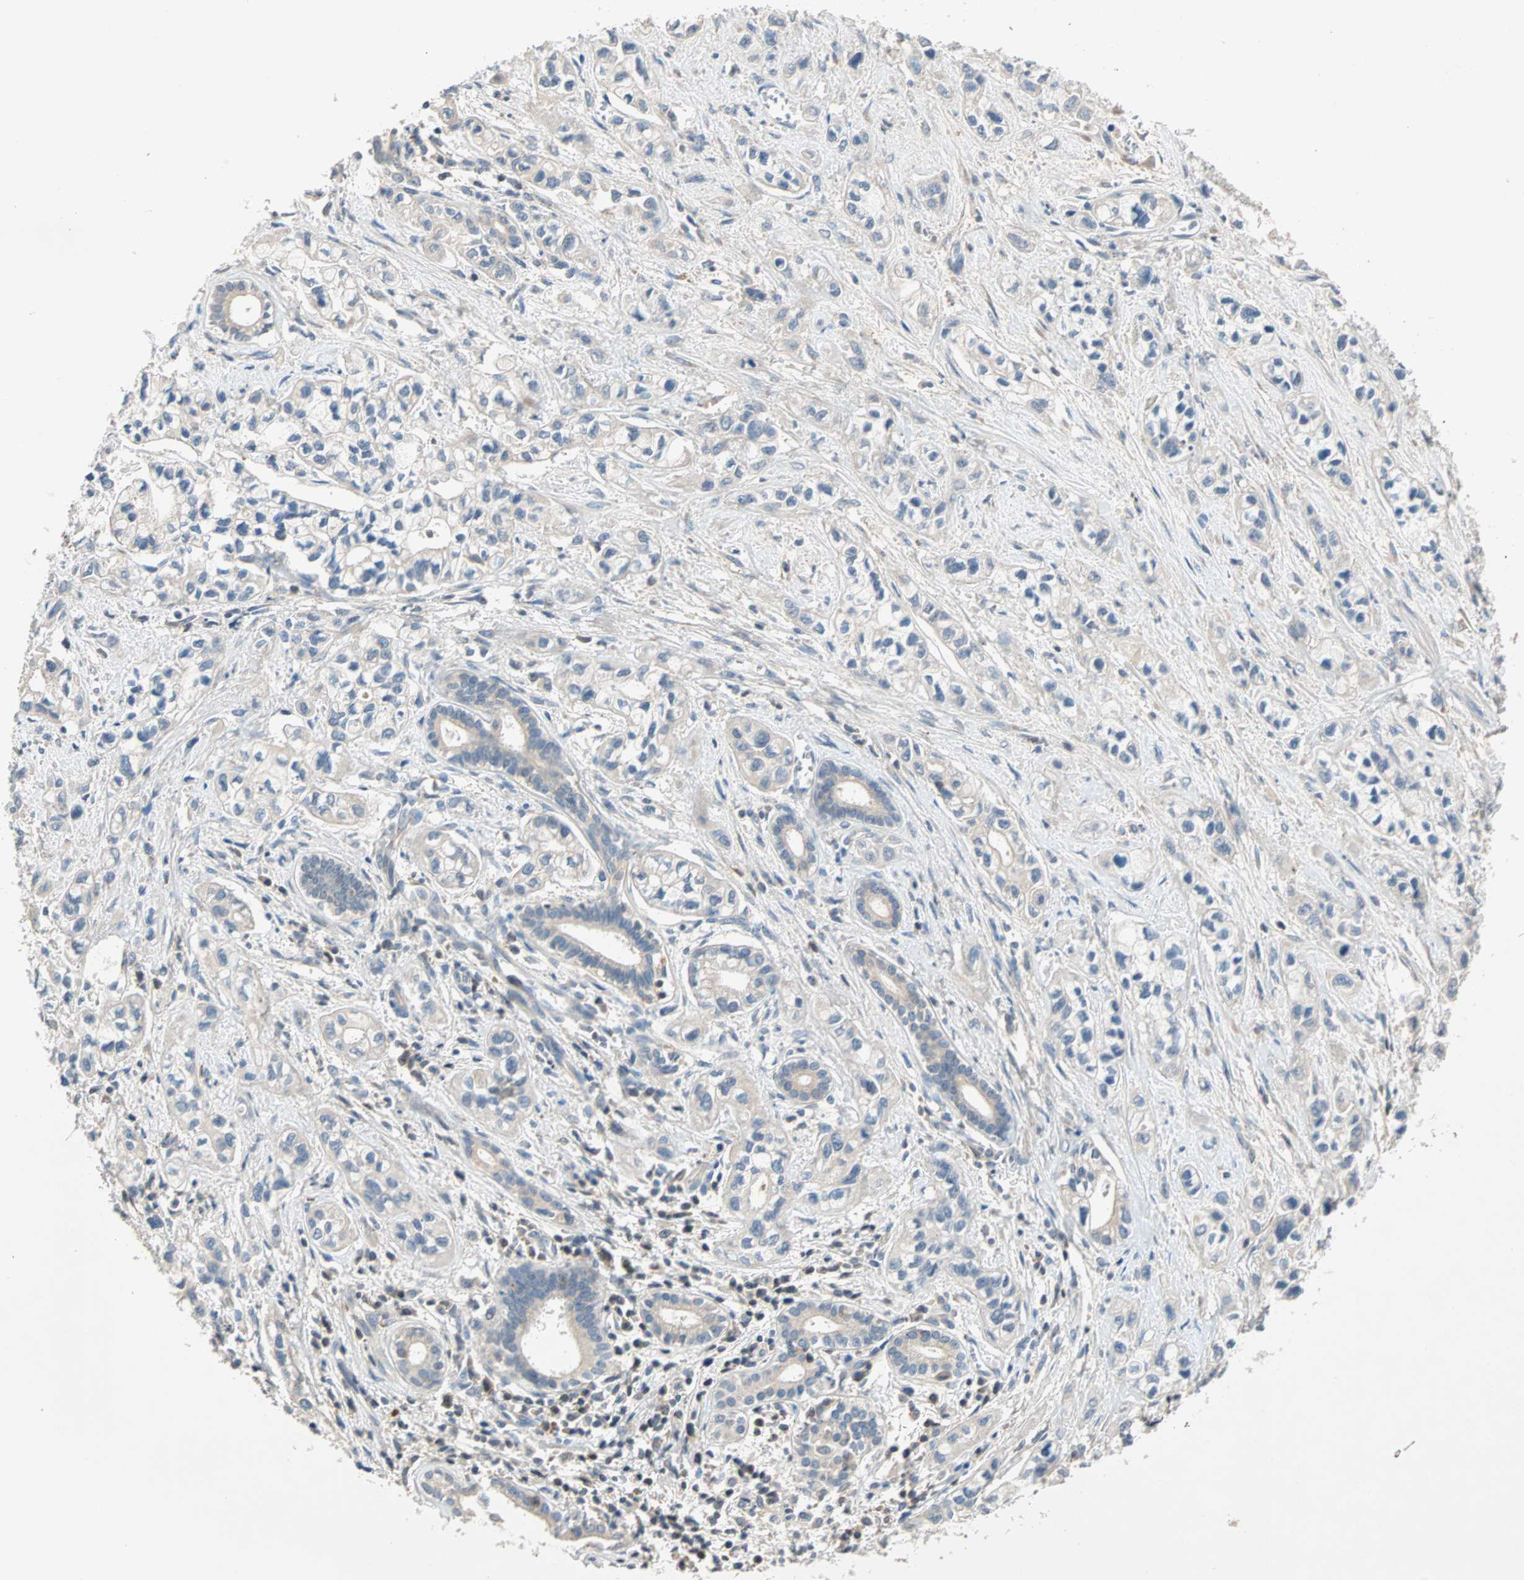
{"staining": {"intensity": "negative", "quantity": "none", "location": "none"}, "tissue": "pancreatic cancer", "cell_type": "Tumor cells", "image_type": "cancer", "snomed": [{"axis": "morphology", "description": "Adenocarcinoma, NOS"}, {"axis": "topography", "description": "Pancreas"}], "caption": "An IHC histopathology image of pancreatic cancer is shown. There is no staining in tumor cells of pancreatic cancer.", "gene": "MAP4K1", "patient": {"sex": "male", "age": 74}}